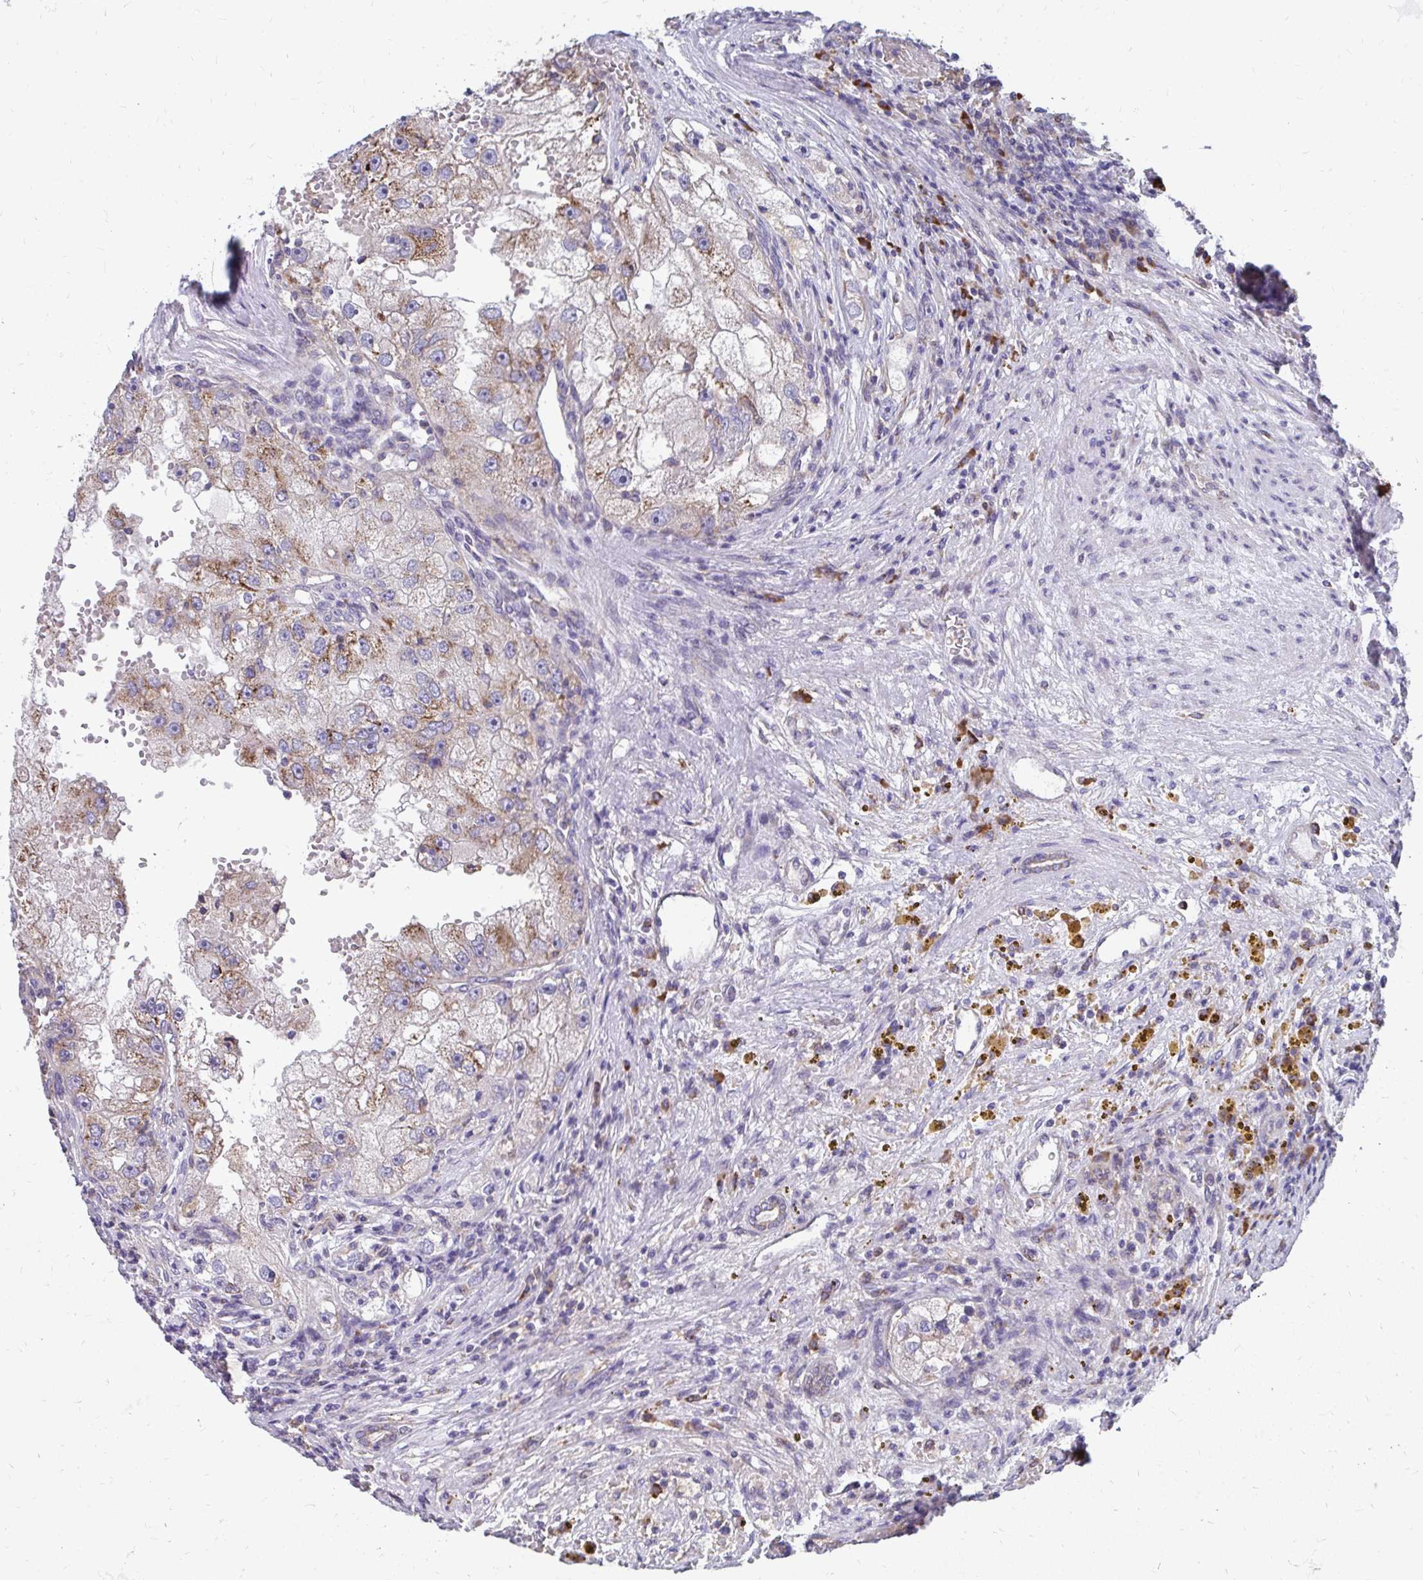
{"staining": {"intensity": "moderate", "quantity": "25%-75%", "location": "cytoplasmic/membranous"}, "tissue": "renal cancer", "cell_type": "Tumor cells", "image_type": "cancer", "snomed": [{"axis": "morphology", "description": "Adenocarcinoma, NOS"}, {"axis": "topography", "description": "Kidney"}], "caption": "There is medium levels of moderate cytoplasmic/membranous positivity in tumor cells of adenocarcinoma (renal), as demonstrated by immunohistochemical staining (brown color).", "gene": "FKBP2", "patient": {"sex": "male", "age": 63}}